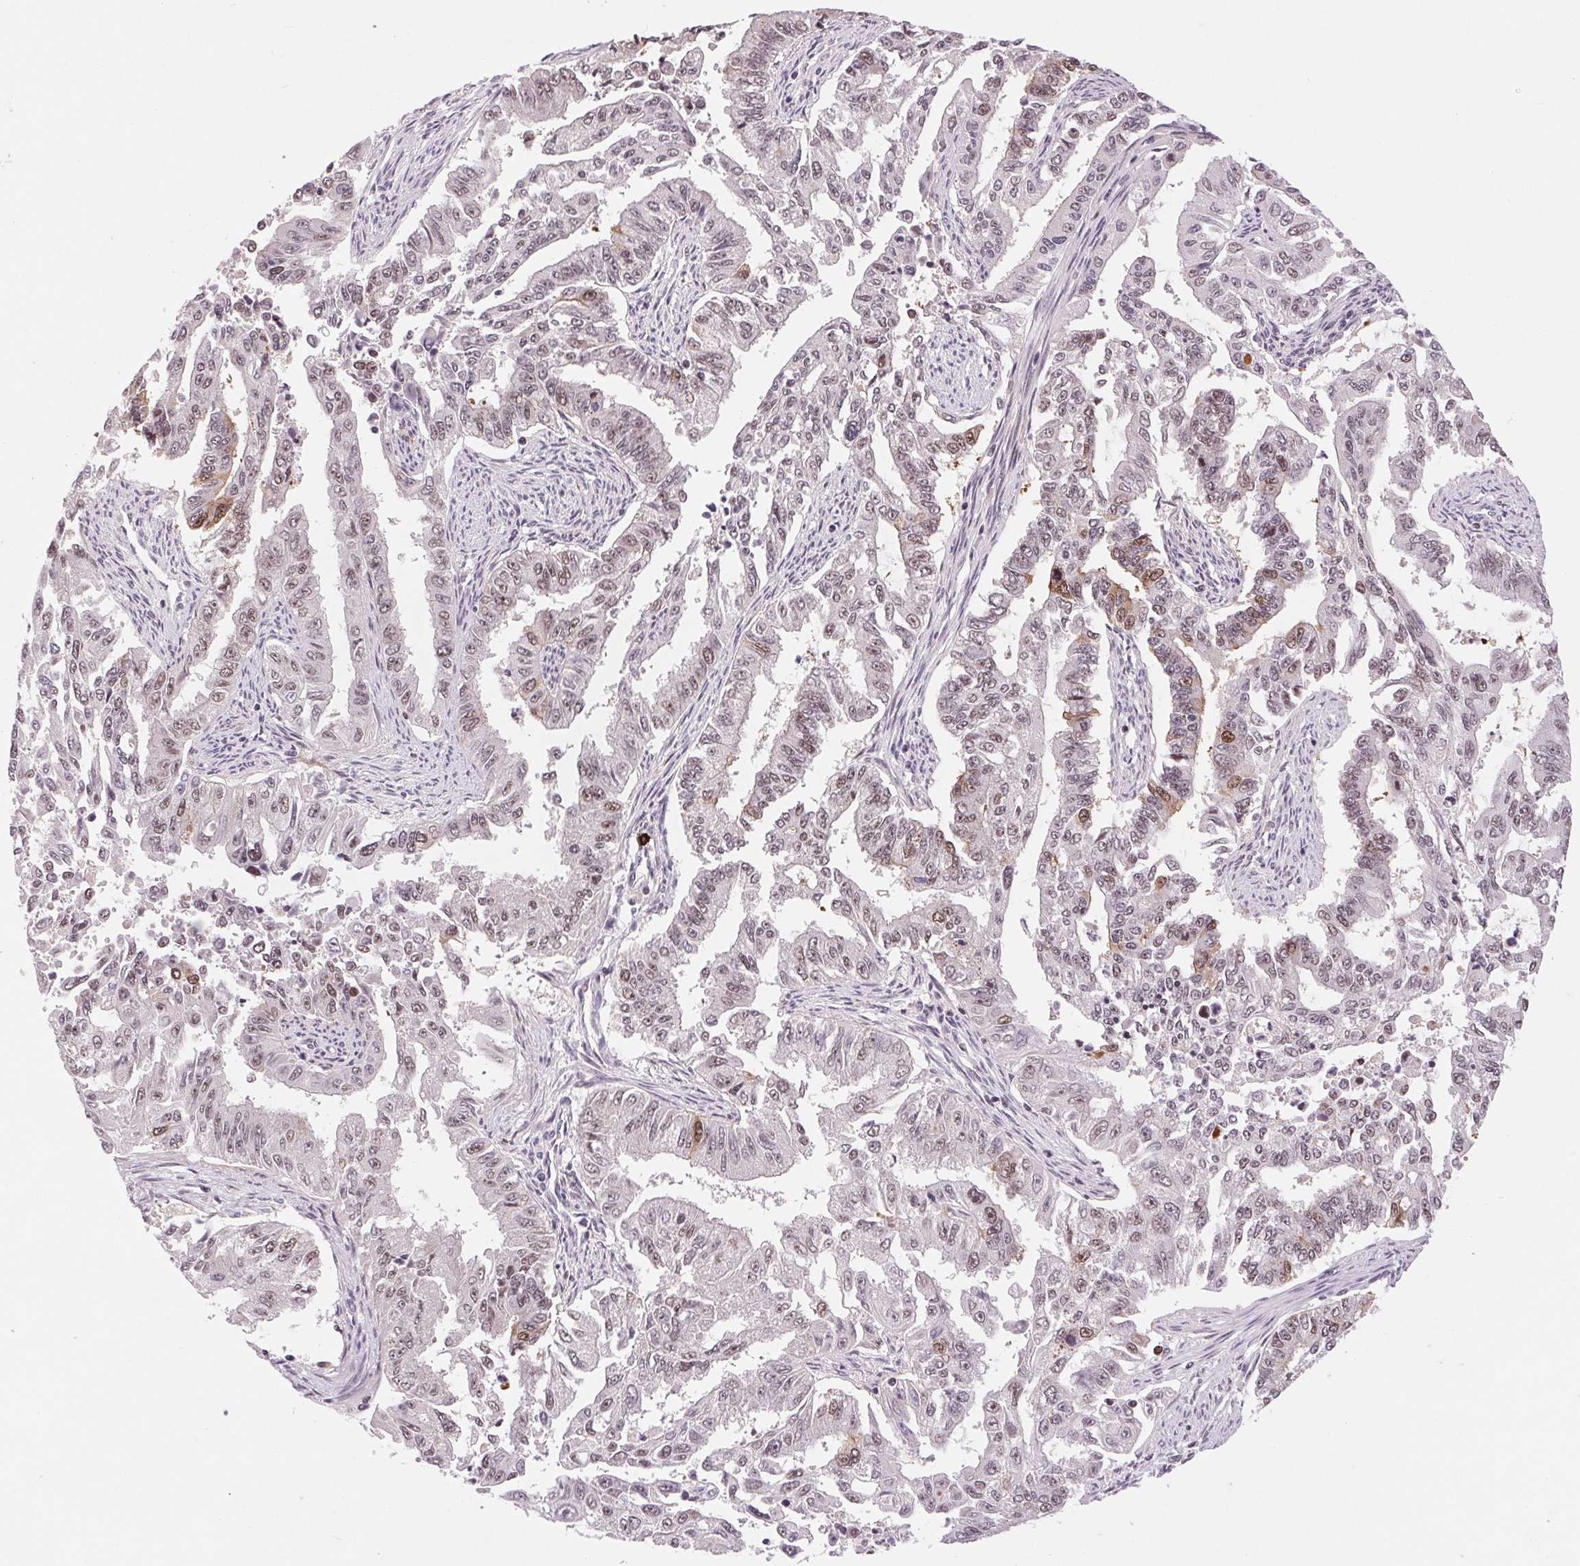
{"staining": {"intensity": "moderate", "quantity": "25%-75%", "location": "nuclear"}, "tissue": "endometrial cancer", "cell_type": "Tumor cells", "image_type": "cancer", "snomed": [{"axis": "morphology", "description": "Adenocarcinoma, NOS"}, {"axis": "topography", "description": "Uterus"}], "caption": "This is an image of immunohistochemistry (IHC) staining of adenocarcinoma (endometrial), which shows moderate expression in the nuclear of tumor cells.", "gene": "CD2BP2", "patient": {"sex": "female", "age": 59}}